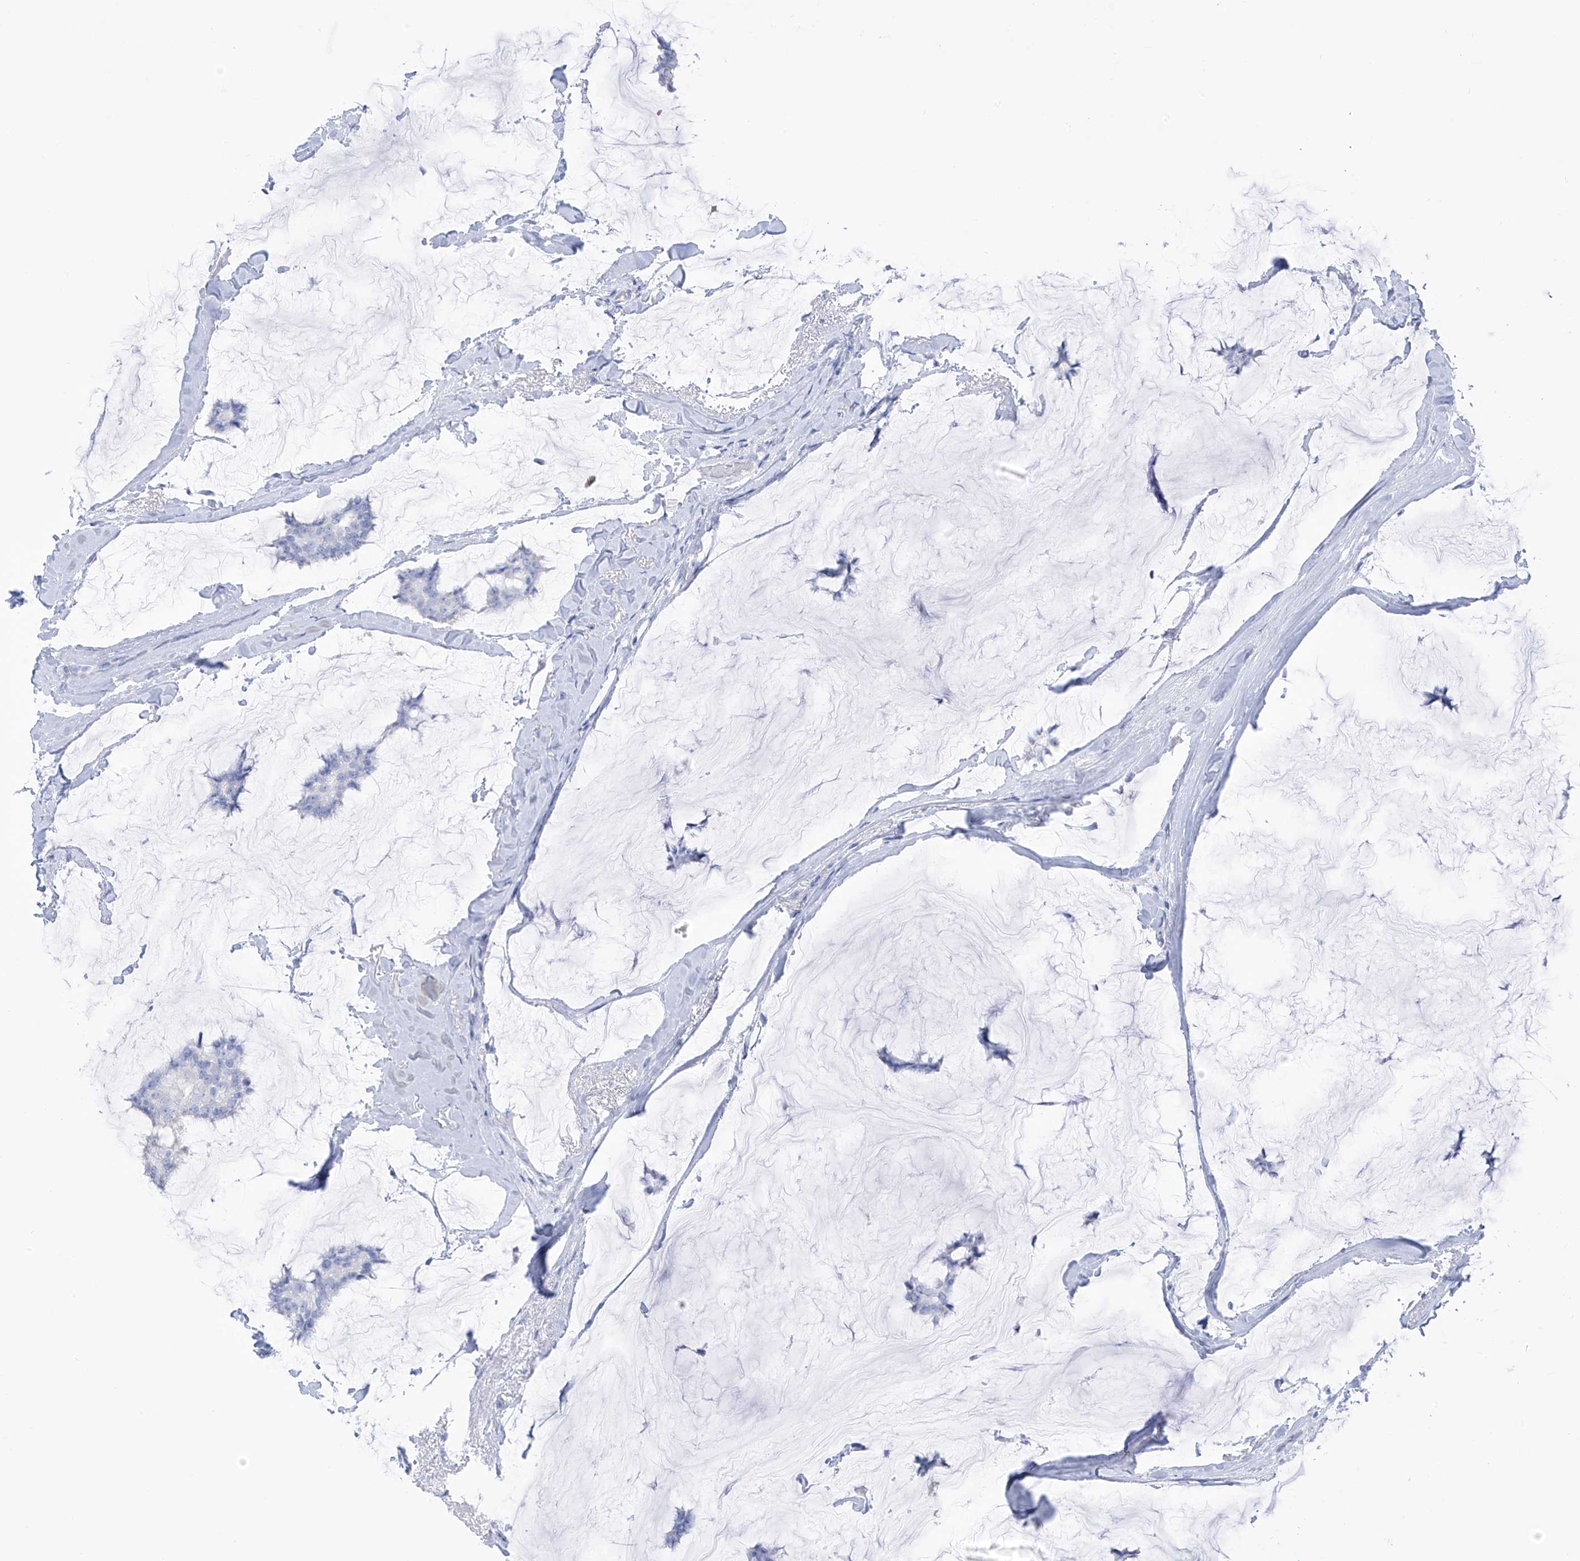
{"staining": {"intensity": "negative", "quantity": "none", "location": "none"}, "tissue": "breast cancer", "cell_type": "Tumor cells", "image_type": "cancer", "snomed": [{"axis": "morphology", "description": "Duct carcinoma"}, {"axis": "topography", "description": "Breast"}], "caption": "Immunohistochemistry (IHC) of human breast cancer demonstrates no expression in tumor cells. (Immunohistochemistry, brightfield microscopy, high magnification).", "gene": "RCN2", "patient": {"sex": "female", "age": 93}}